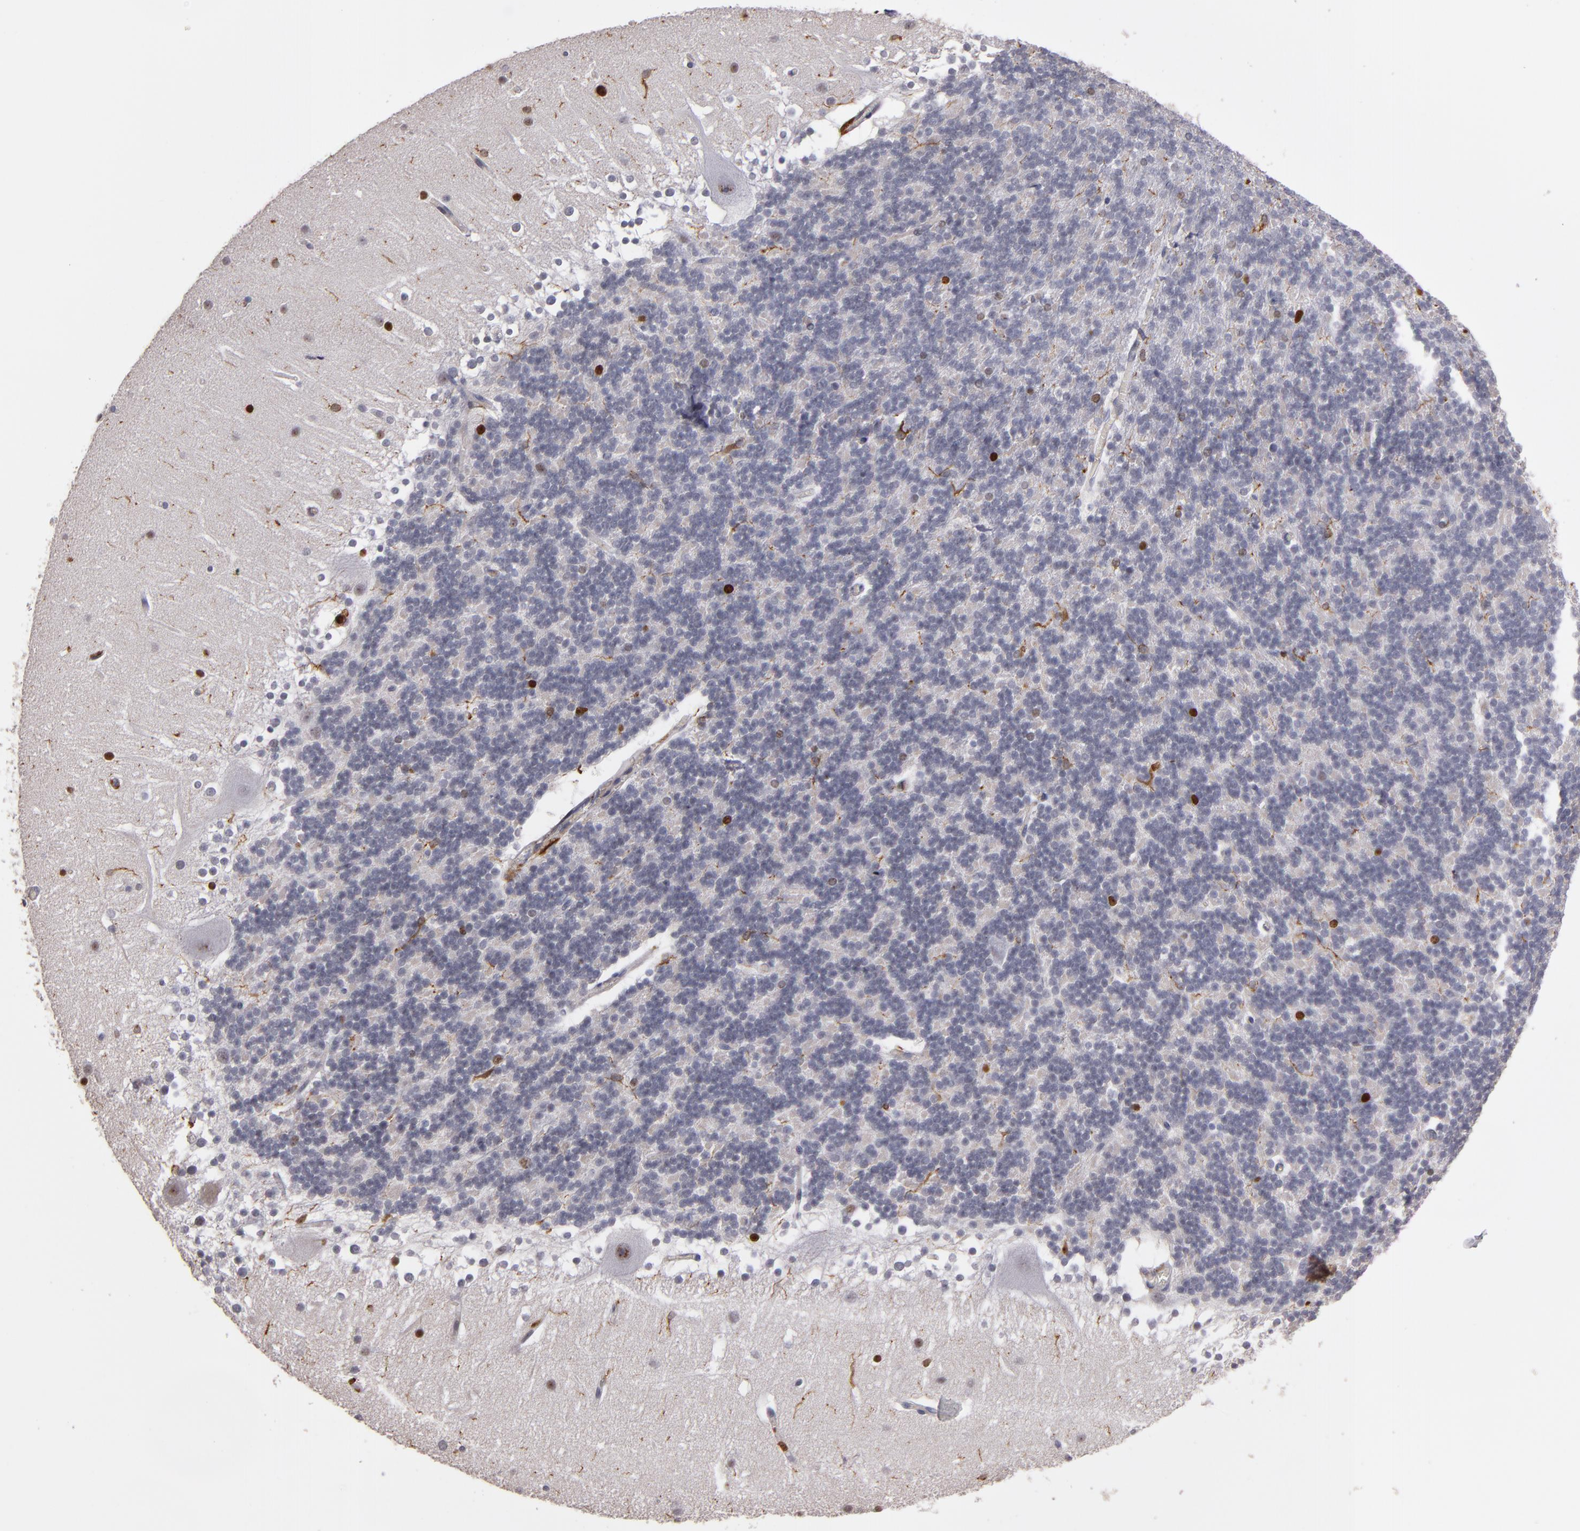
{"staining": {"intensity": "weak", "quantity": "<25%", "location": "nuclear"}, "tissue": "cerebellum", "cell_type": "Cells in granular layer", "image_type": "normal", "snomed": [{"axis": "morphology", "description": "Normal tissue, NOS"}, {"axis": "topography", "description": "Cerebellum"}], "caption": "A micrograph of cerebellum stained for a protein demonstrates no brown staining in cells in granular layer. The staining was performed using DAB (3,3'-diaminobenzidine) to visualize the protein expression in brown, while the nuclei were stained in blue with hematoxylin (Magnification: 20x).", "gene": "WAS", "patient": {"sex": "female", "age": 19}}